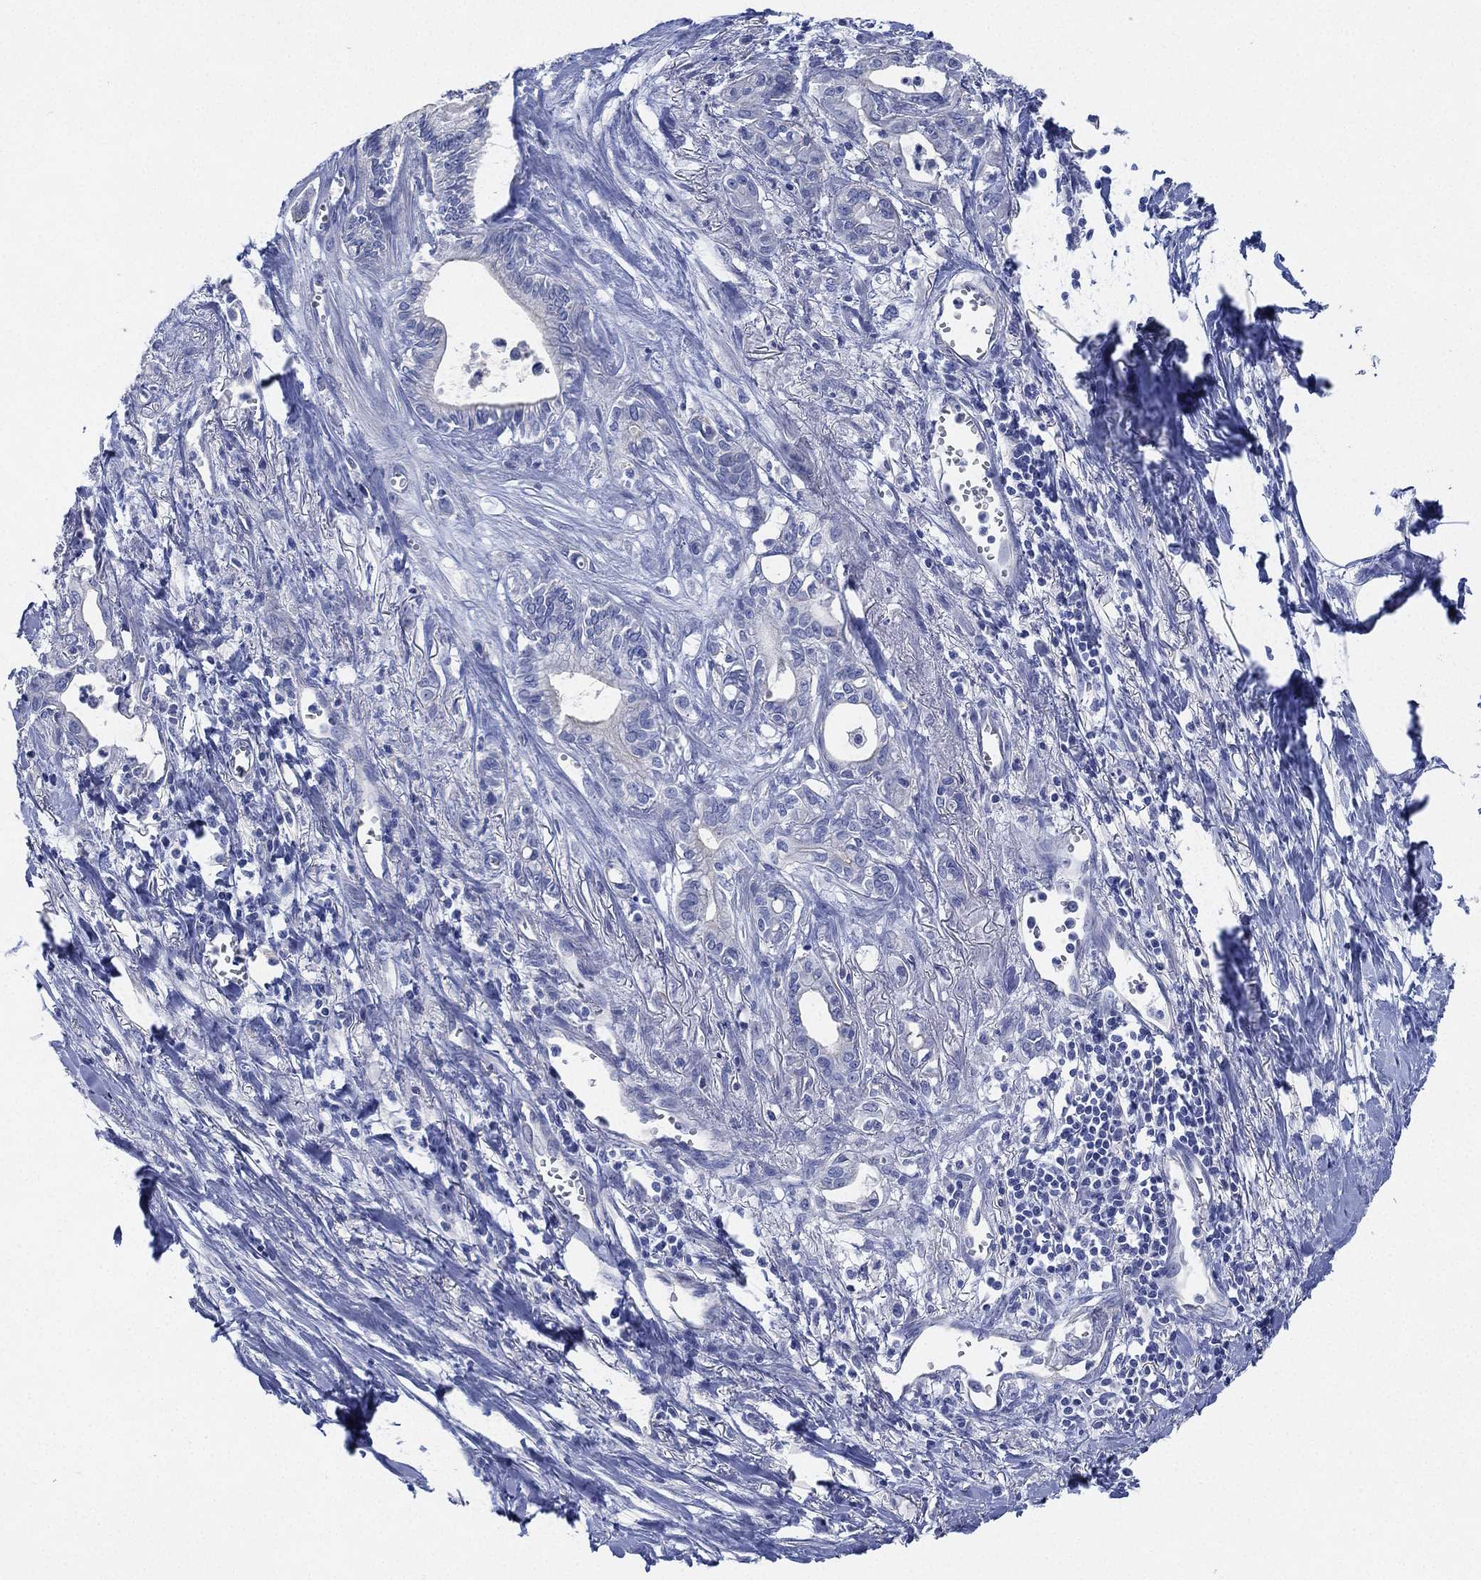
{"staining": {"intensity": "negative", "quantity": "none", "location": "none"}, "tissue": "pancreatic cancer", "cell_type": "Tumor cells", "image_type": "cancer", "snomed": [{"axis": "morphology", "description": "Adenocarcinoma, NOS"}, {"axis": "topography", "description": "Pancreas"}], "caption": "The image exhibits no significant staining in tumor cells of pancreatic adenocarcinoma.", "gene": "CCDC70", "patient": {"sex": "male", "age": 71}}